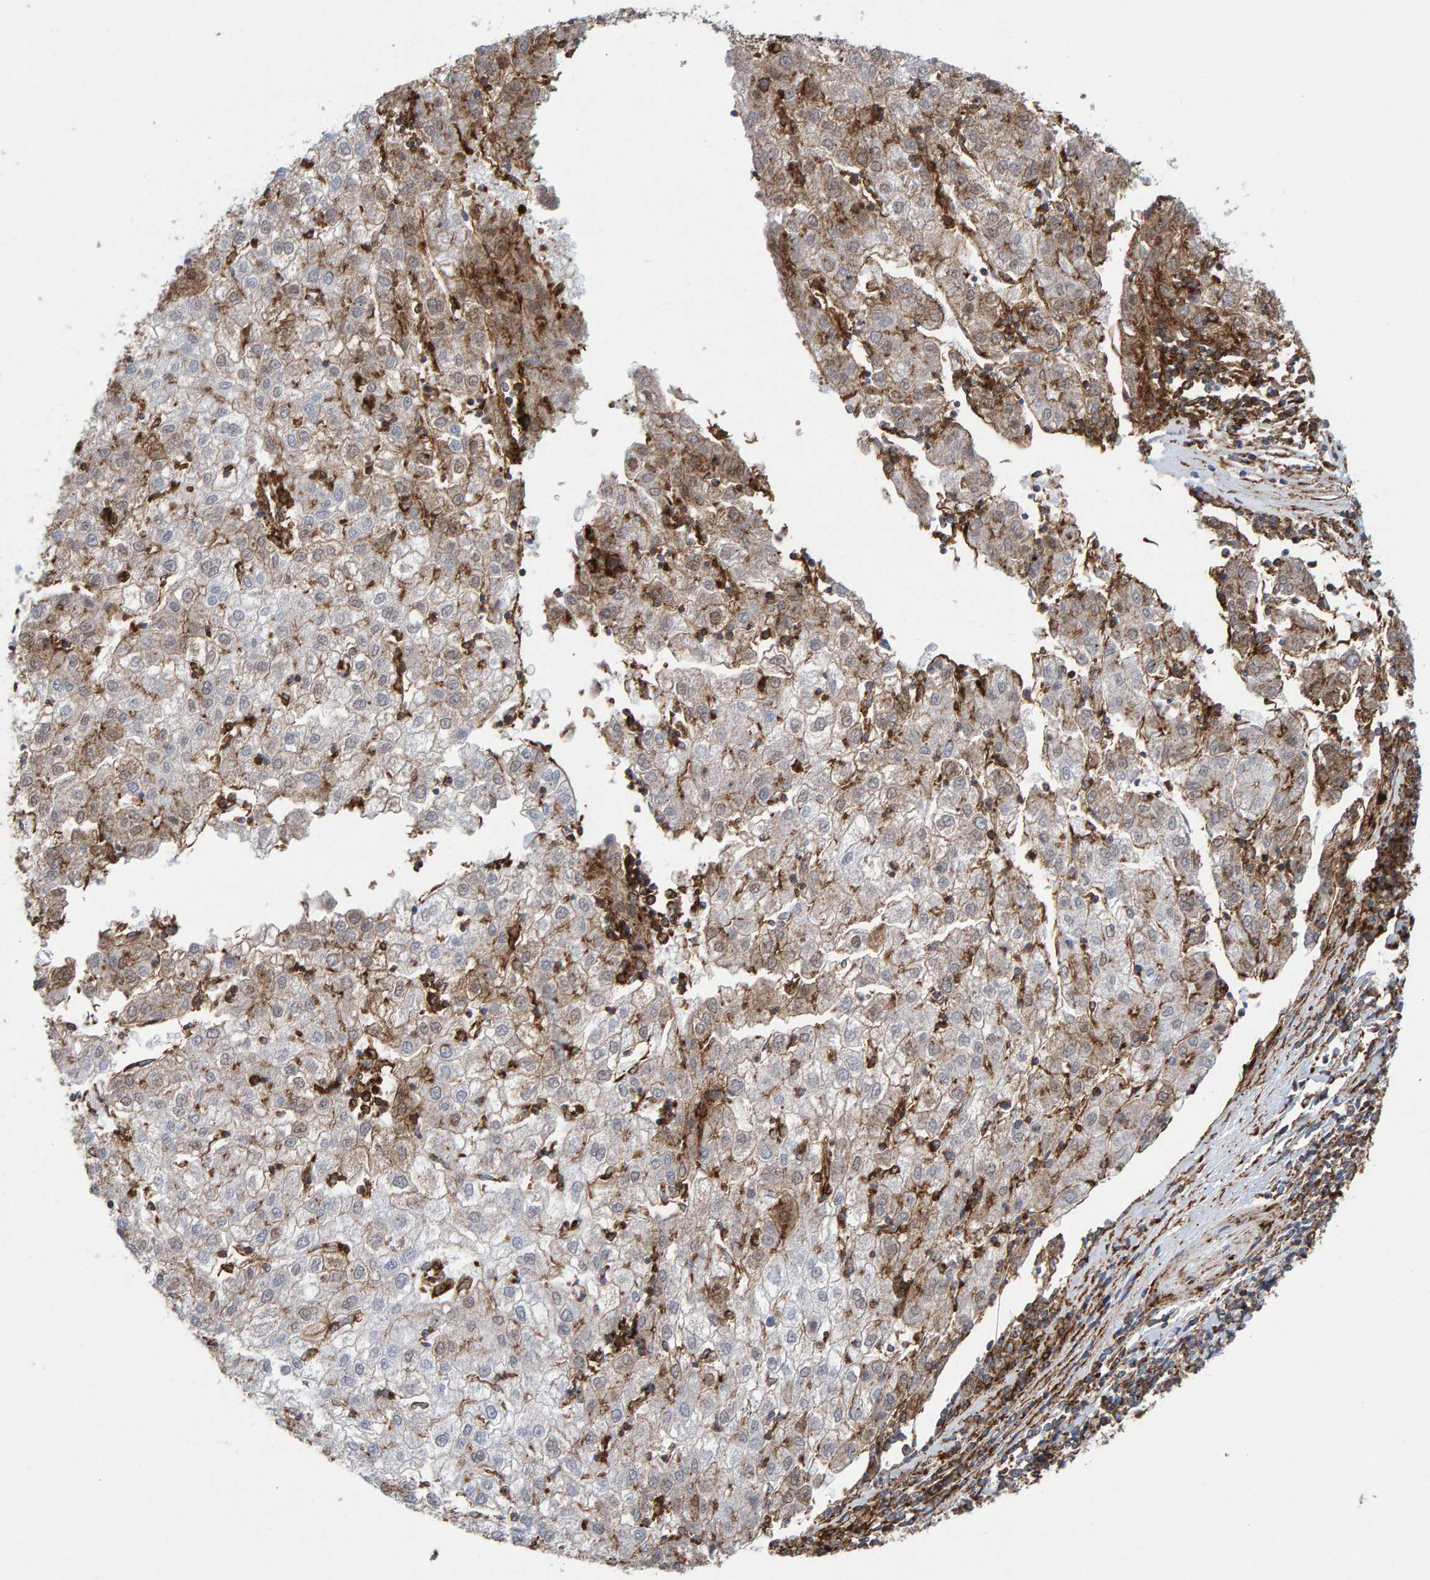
{"staining": {"intensity": "weak", "quantity": "<25%", "location": "cytoplasmic/membranous"}, "tissue": "liver cancer", "cell_type": "Tumor cells", "image_type": "cancer", "snomed": [{"axis": "morphology", "description": "Carcinoma, Hepatocellular, NOS"}, {"axis": "topography", "description": "Liver"}], "caption": "This is a image of IHC staining of hepatocellular carcinoma (liver), which shows no staining in tumor cells.", "gene": "MVP", "patient": {"sex": "male", "age": 72}}